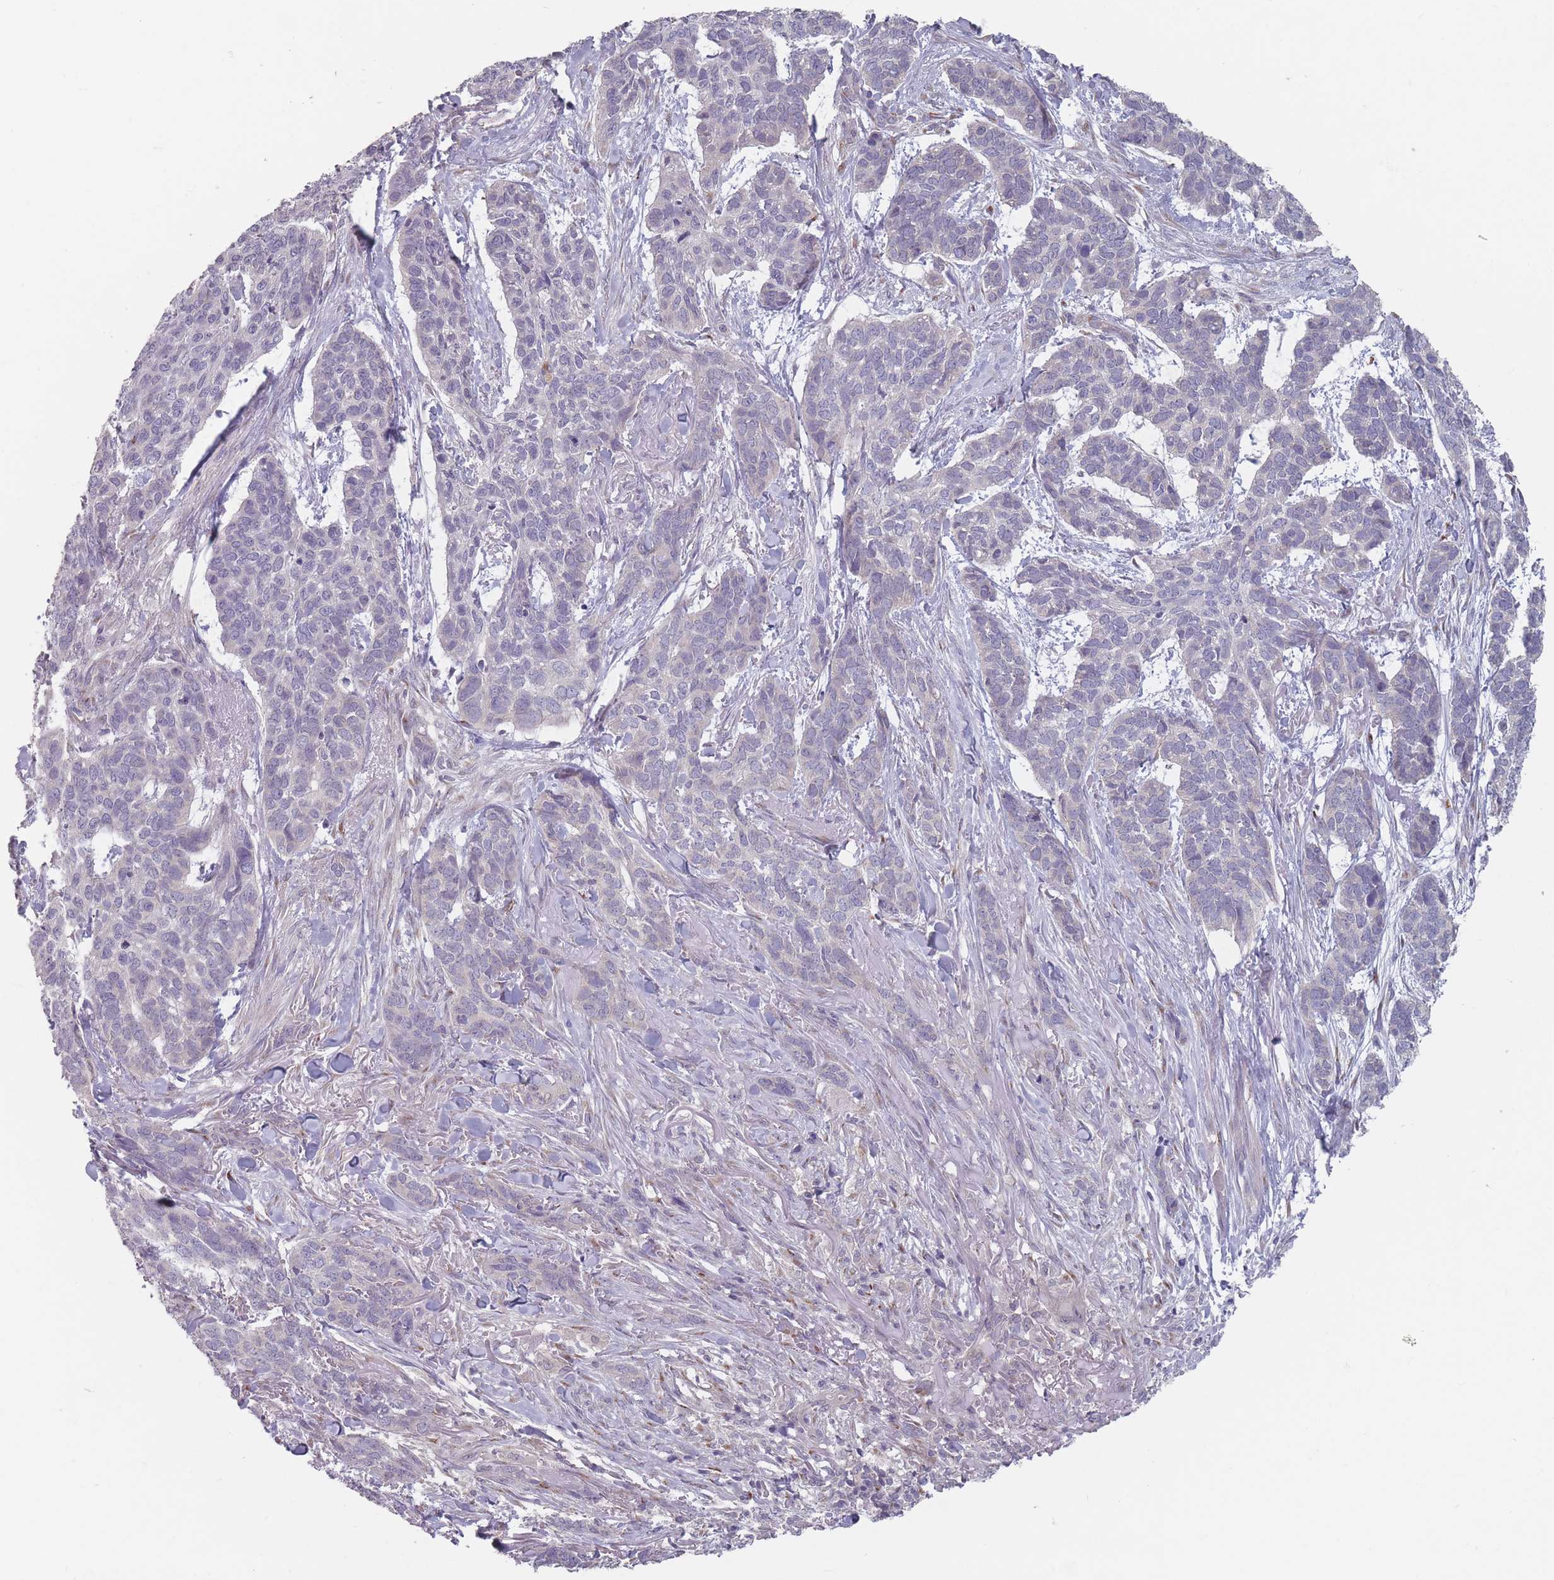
{"staining": {"intensity": "negative", "quantity": "none", "location": "none"}, "tissue": "skin cancer", "cell_type": "Tumor cells", "image_type": "cancer", "snomed": [{"axis": "morphology", "description": "Basal cell carcinoma"}, {"axis": "topography", "description": "Skin"}], "caption": "A high-resolution photomicrograph shows immunohistochemistry staining of skin cancer (basal cell carcinoma), which displays no significant expression in tumor cells.", "gene": "AKAIN1", "patient": {"sex": "male", "age": 86}}